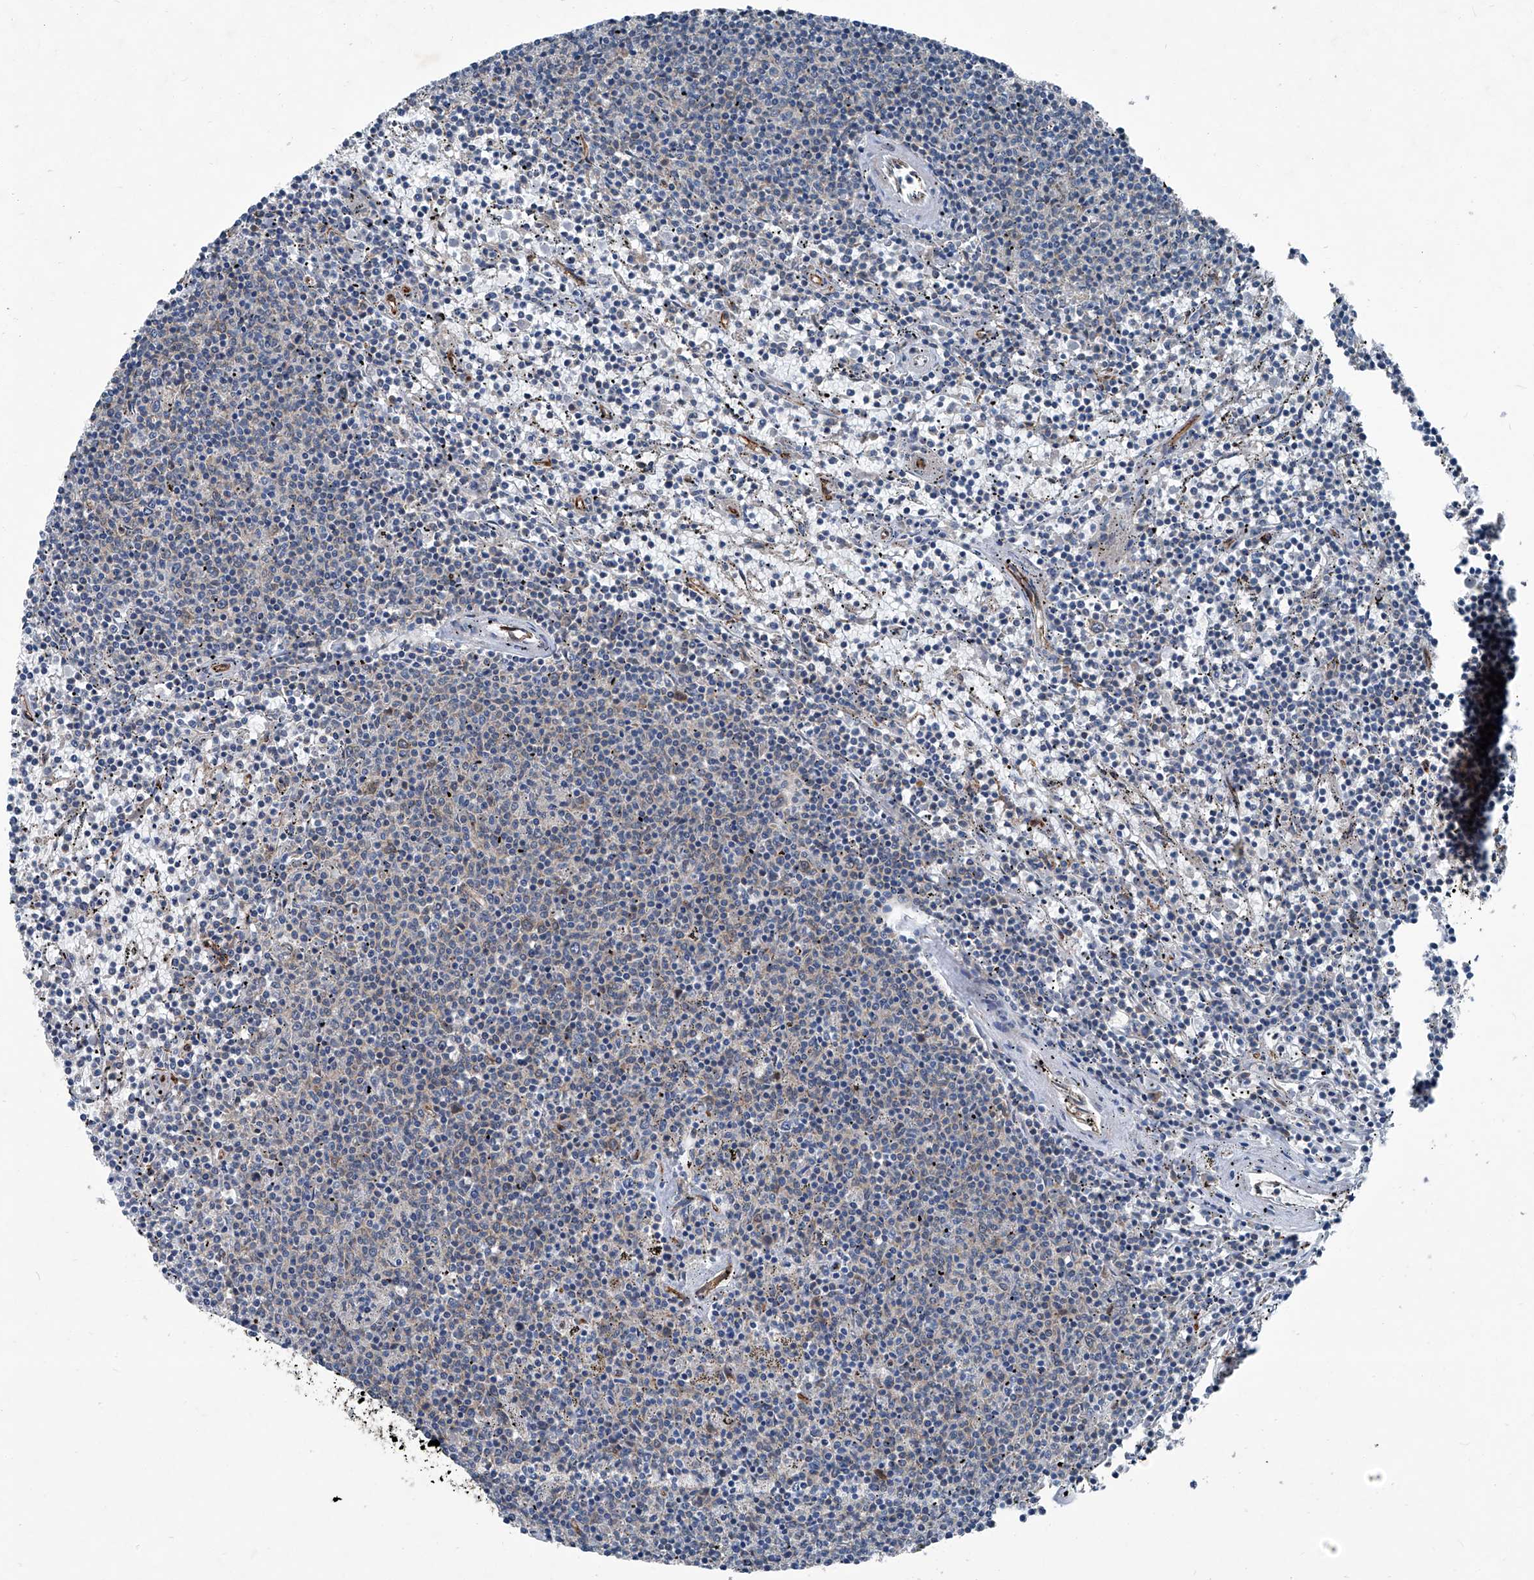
{"staining": {"intensity": "negative", "quantity": "none", "location": "none"}, "tissue": "lymphoma", "cell_type": "Tumor cells", "image_type": "cancer", "snomed": [{"axis": "morphology", "description": "Malignant lymphoma, non-Hodgkin's type, Low grade"}, {"axis": "topography", "description": "Spleen"}], "caption": "A high-resolution micrograph shows IHC staining of low-grade malignant lymphoma, non-Hodgkin's type, which reveals no significant positivity in tumor cells. The staining was performed using DAB (3,3'-diaminobenzidine) to visualize the protein expression in brown, while the nuclei were stained in blue with hematoxylin (Magnification: 20x).", "gene": "SENP2", "patient": {"sex": "female", "age": 50}}